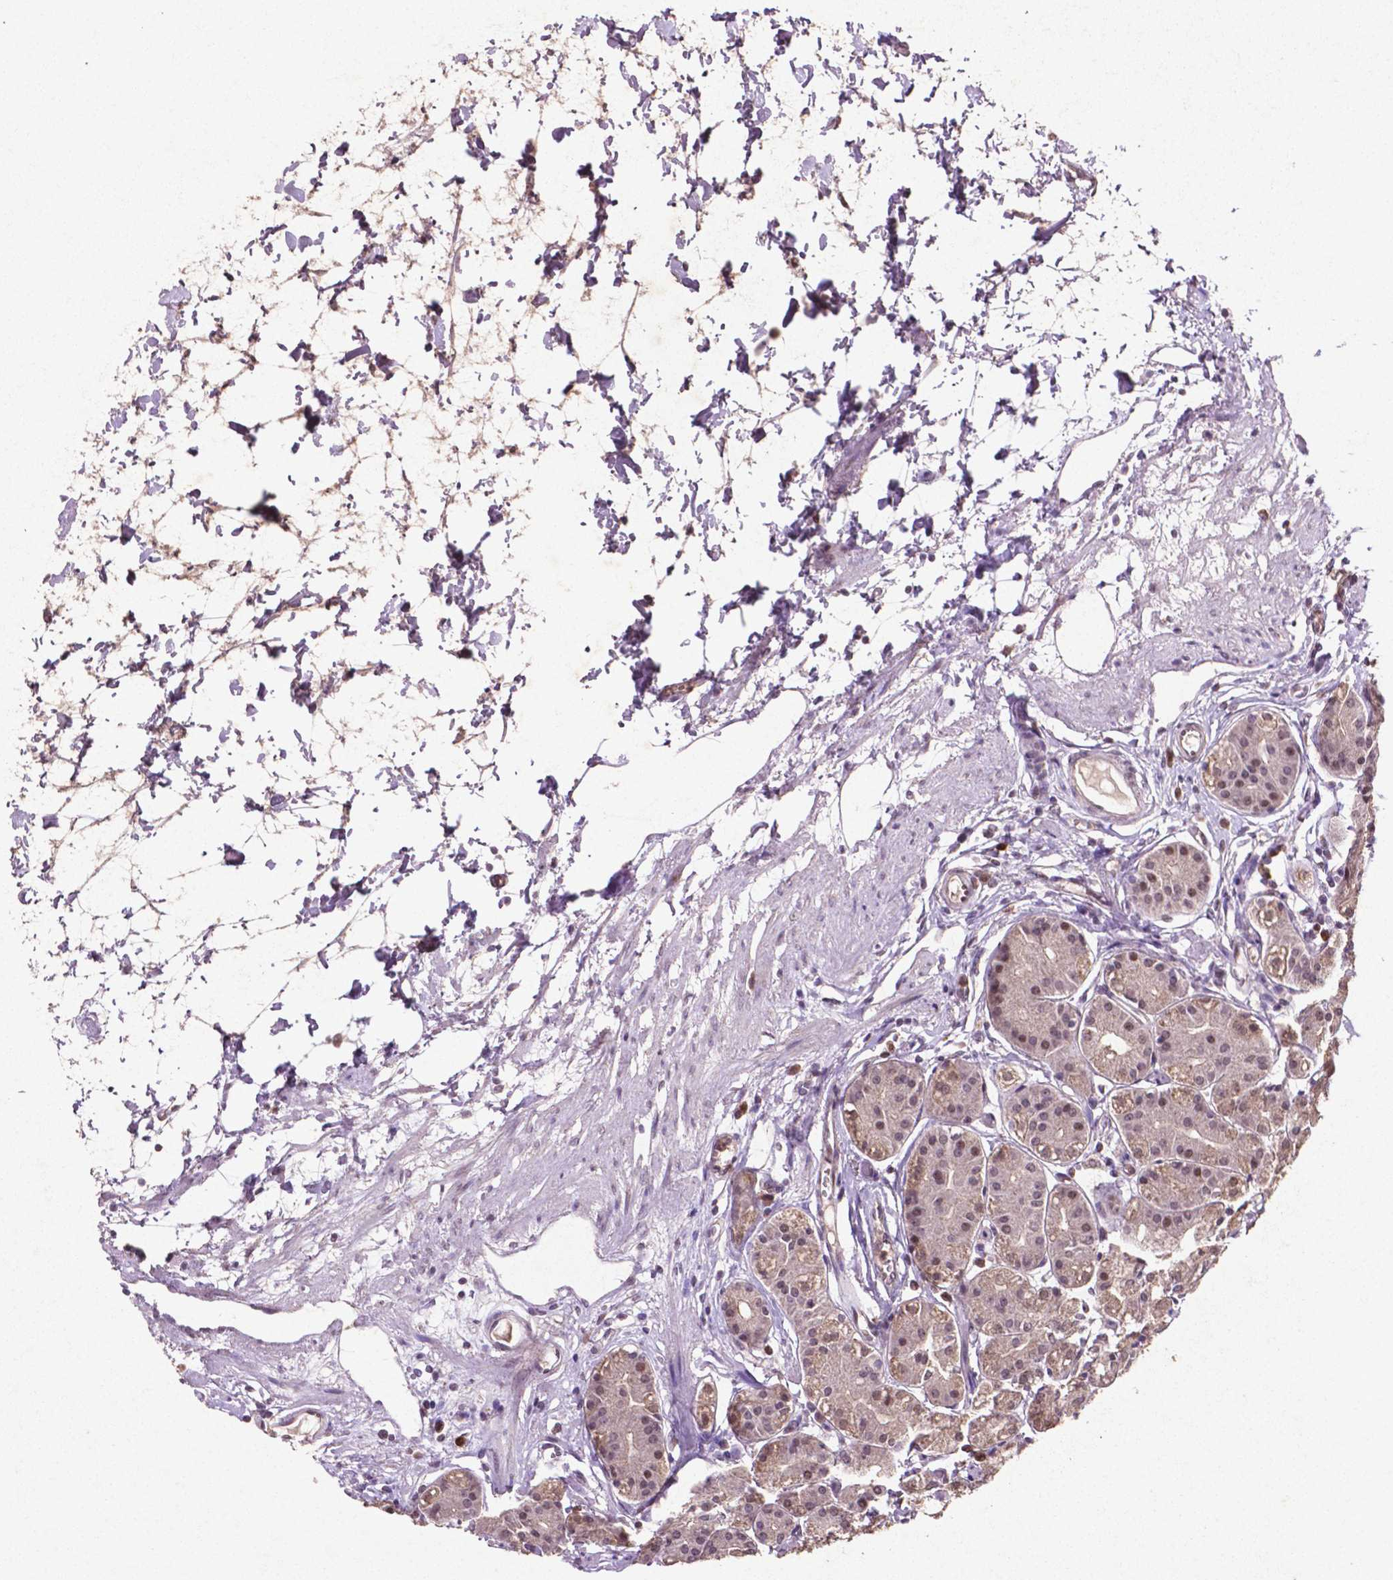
{"staining": {"intensity": "weak", "quantity": "25%-75%", "location": "cytoplasmic/membranous,nuclear"}, "tissue": "stomach", "cell_type": "Glandular cells", "image_type": "normal", "snomed": [{"axis": "morphology", "description": "Normal tissue, NOS"}, {"axis": "topography", "description": "Skeletal muscle"}, {"axis": "topography", "description": "Stomach"}], "caption": "High-power microscopy captured an IHC micrograph of normal stomach, revealing weak cytoplasmic/membranous,nuclear staining in approximately 25%-75% of glandular cells. (DAB (3,3'-diaminobenzidine) IHC, brown staining for protein, blue staining for nuclei).", "gene": "GLRX", "patient": {"sex": "female", "age": 57}}